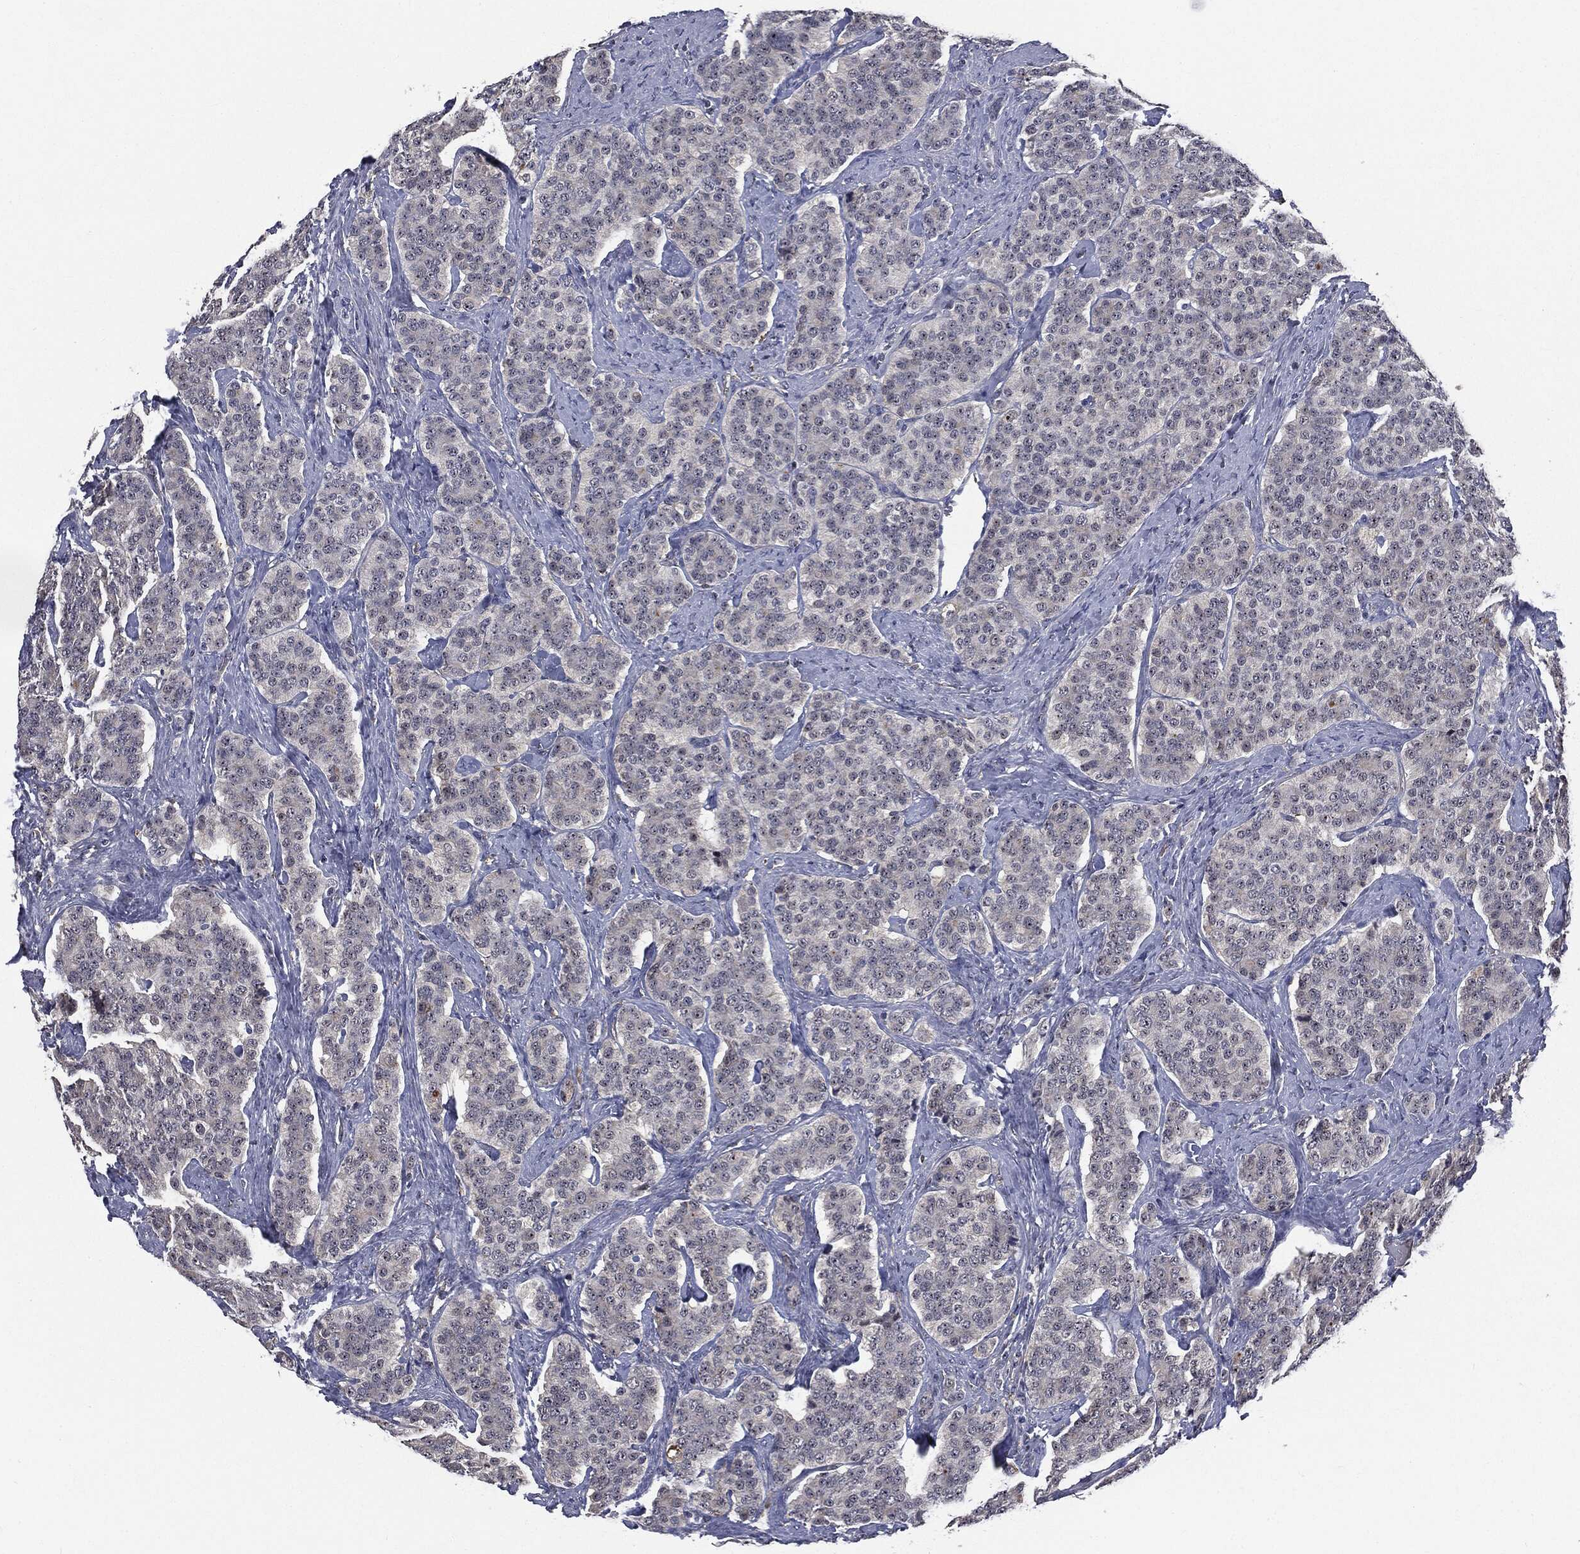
{"staining": {"intensity": "negative", "quantity": "none", "location": "none"}, "tissue": "carcinoid", "cell_type": "Tumor cells", "image_type": "cancer", "snomed": [{"axis": "morphology", "description": "Carcinoid, malignant, NOS"}, {"axis": "topography", "description": "Small intestine"}], "caption": "This is a image of immunohistochemistry staining of carcinoid (malignant), which shows no positivity in tumor cells.", "gene": "TRMT1L", "patient": {"sex": "female", "age": 58}}